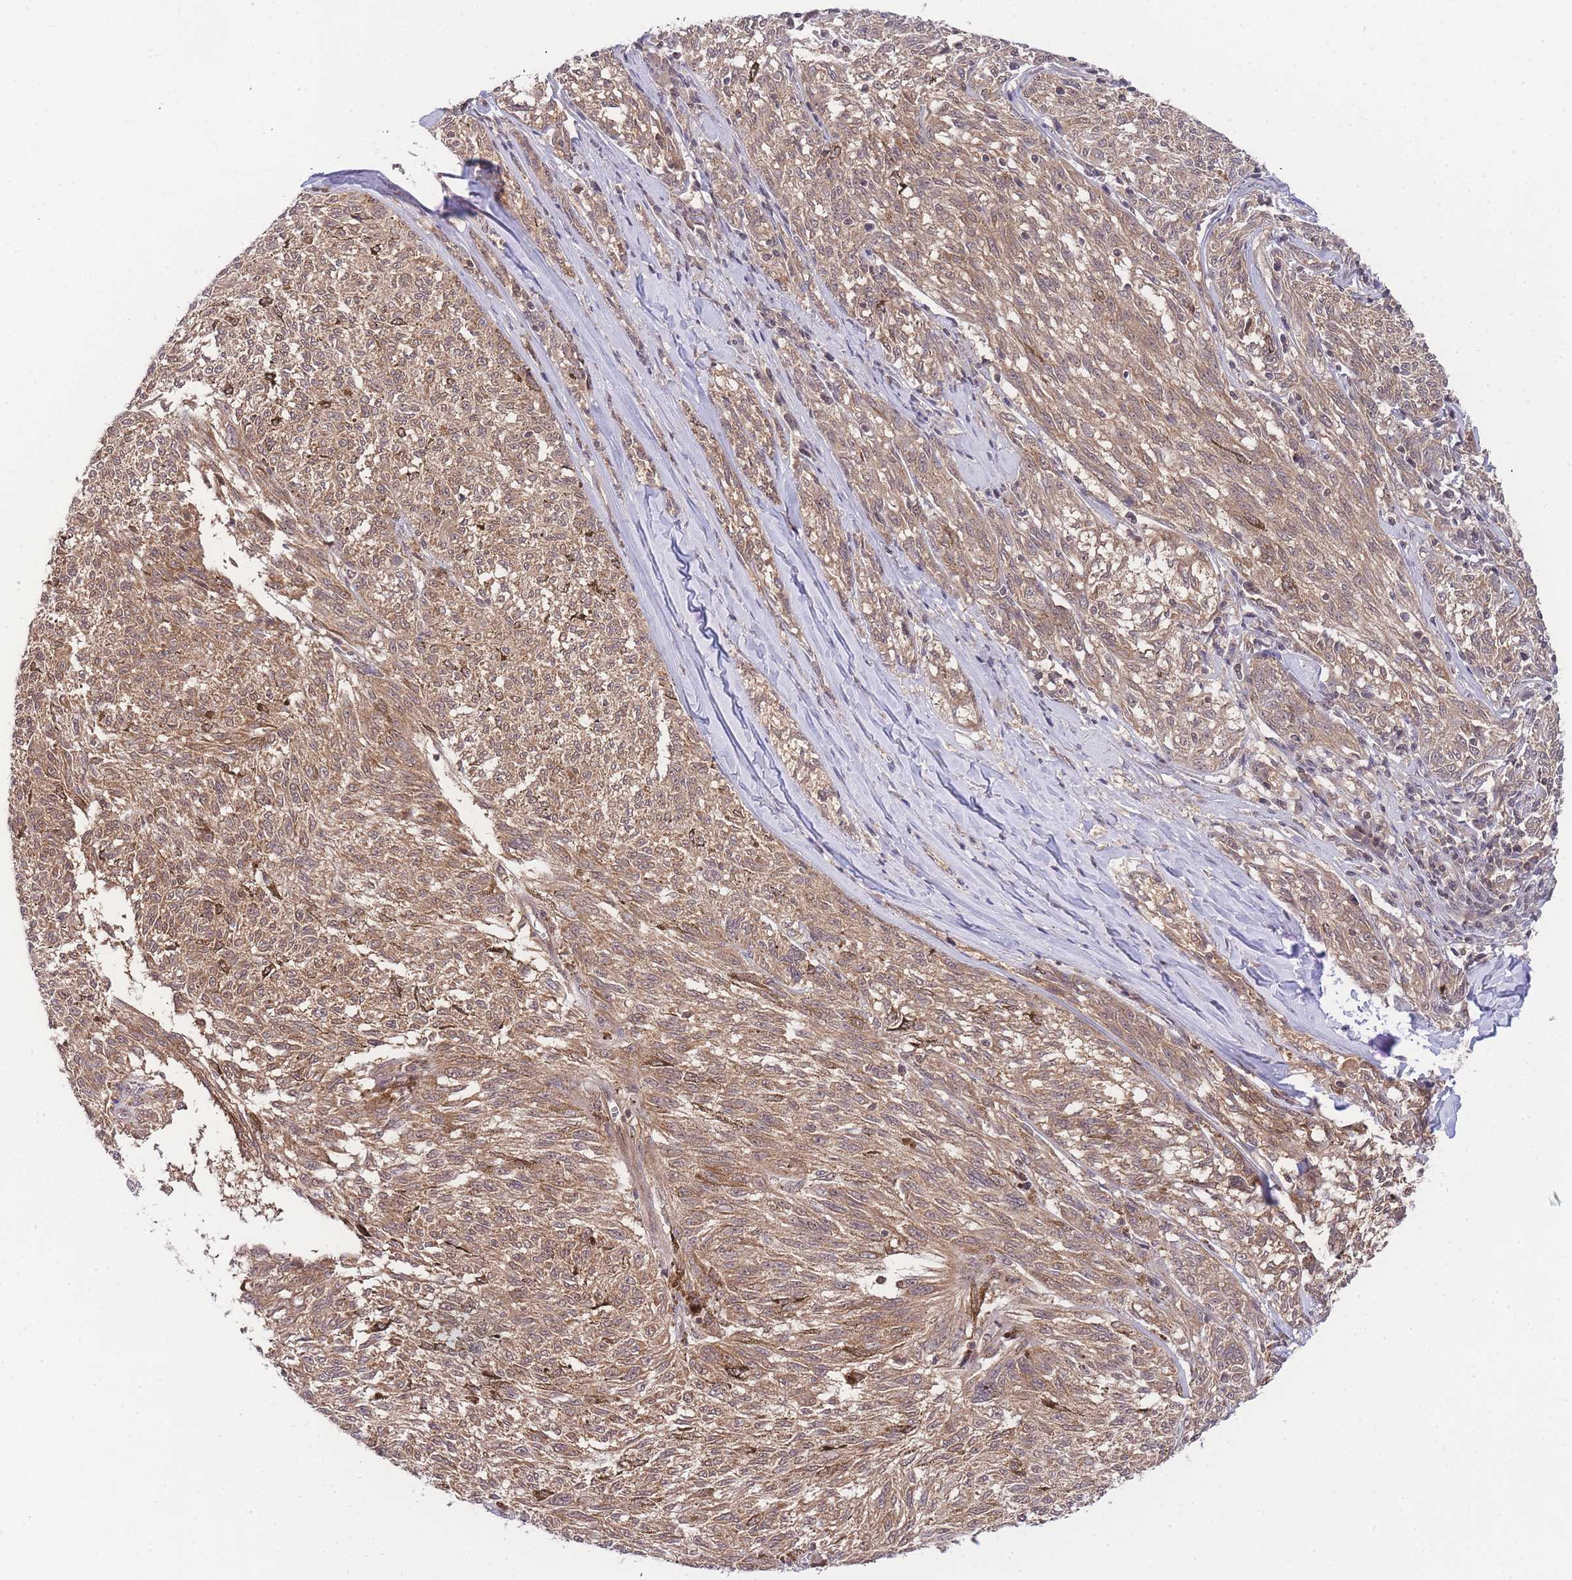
{"staining": {"intensity": "moderate", "quantity": ">75%", "location": "cytoplasmic/membranous"}, "tissue": "melanoma", "cell_type": "Tumor cells", "image_type": "cancer", "snomed": [{"axis": "morphology", "description": "Malignant melanoma, NOS"}, {"axis": "topography", "description": "Skin"}], "caption": "Immunohistochemistry of human malignant melanoma displays medium levels of moderate cytoplasmic/membranous positivity in about >75% of tumor cells.", "gene": "KIAA1191", "patient": {"sex": "female", "age": 72}}